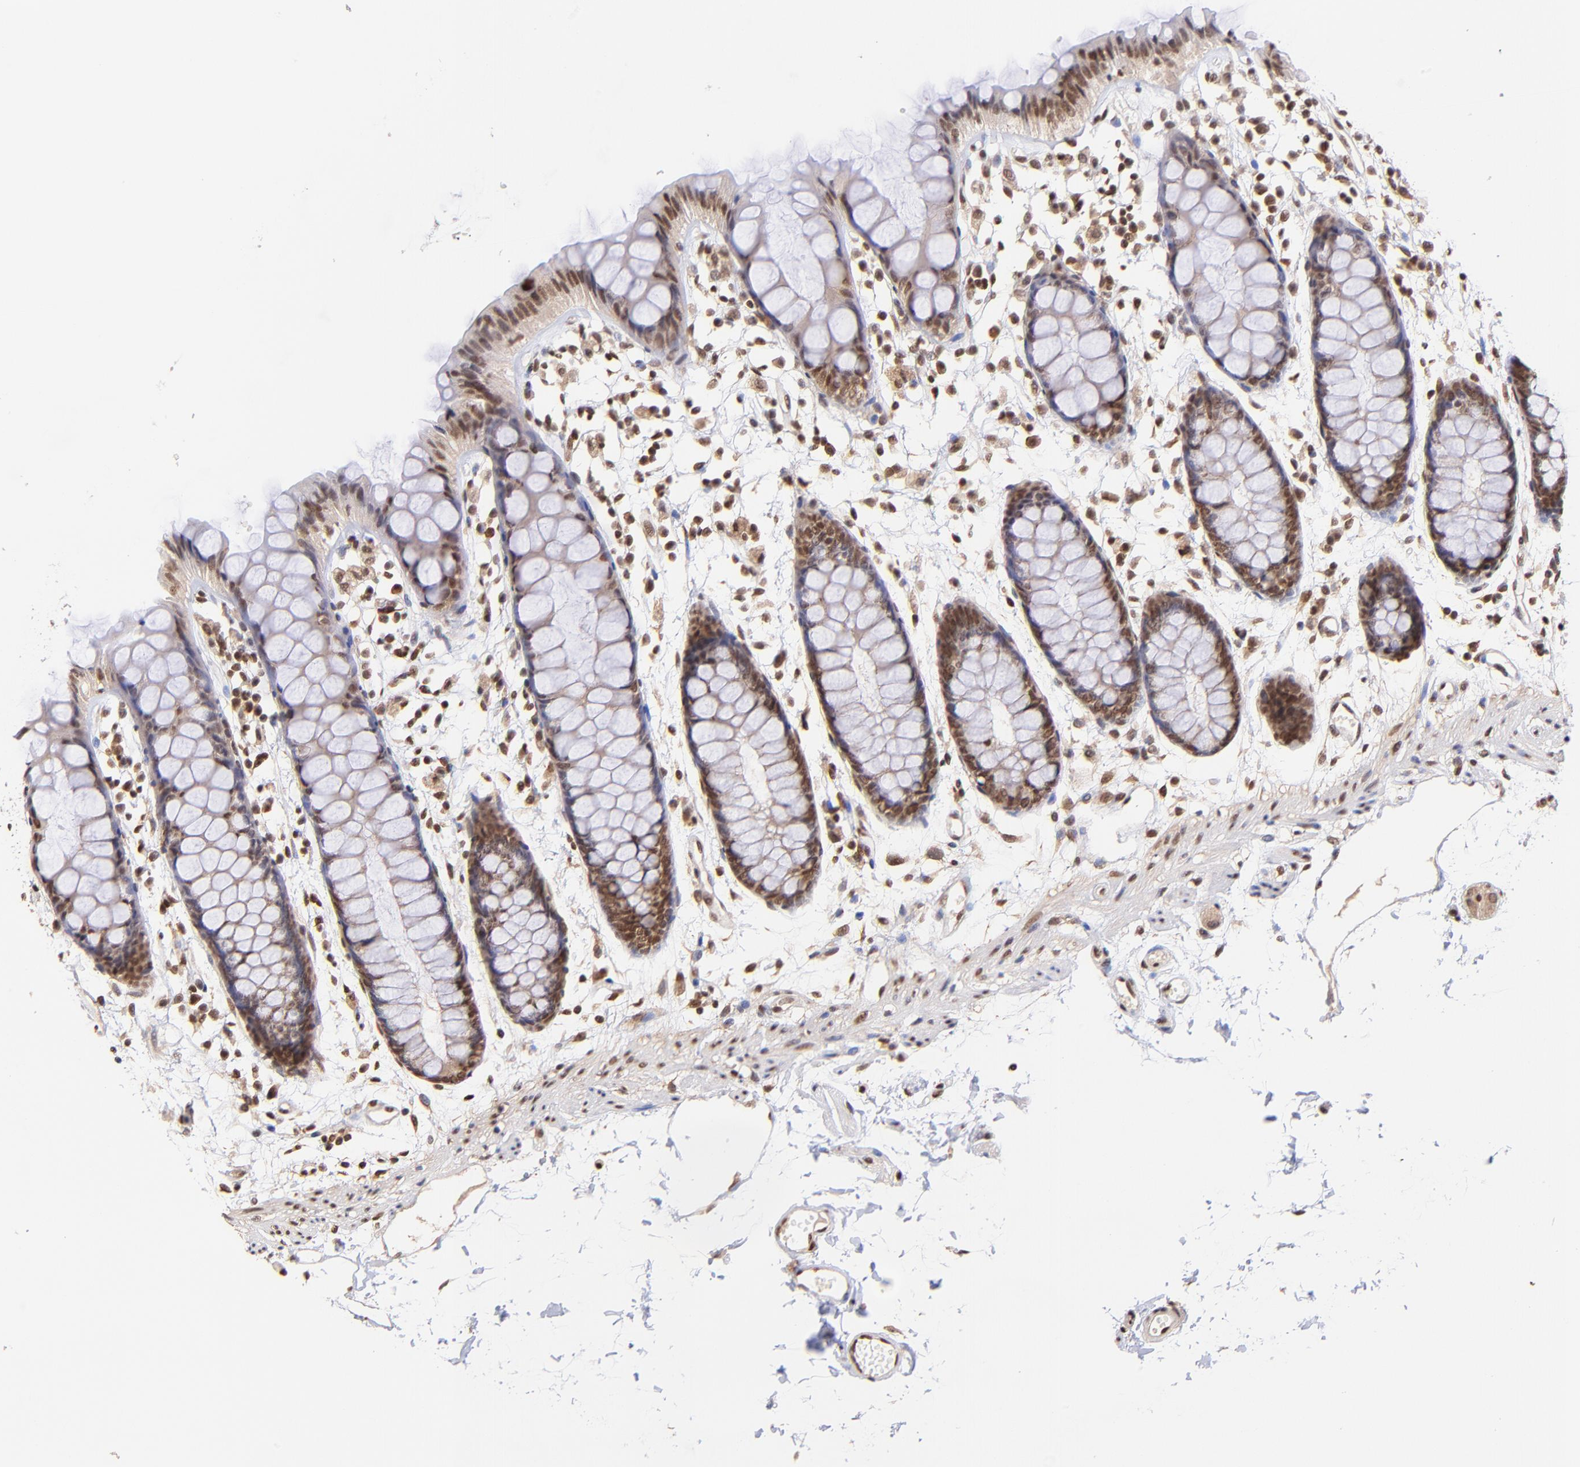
{"staining": {"intensity": "moderate", "quantity": ">75%", "location": "nuclear"}, "tissue": "rectum", "cell_type": "Glandular cells", "image_type": "normal", "snomed": [{"axis": "morphology", "description": "Normal tissue, NOS"}, {"axis": "topography", "description": "Rectum"}], "caption": "IHC histopathology image of unremarkable rectum: rectum stained using immunohistochemistry (IHC) exhibits medium levels of moderate protein expression localized specifically in the nuclear of glandular cells, appearing as a nuclear brown color.", "gene": "WDR25", "patient": {"sex": "female", "age": 66}}